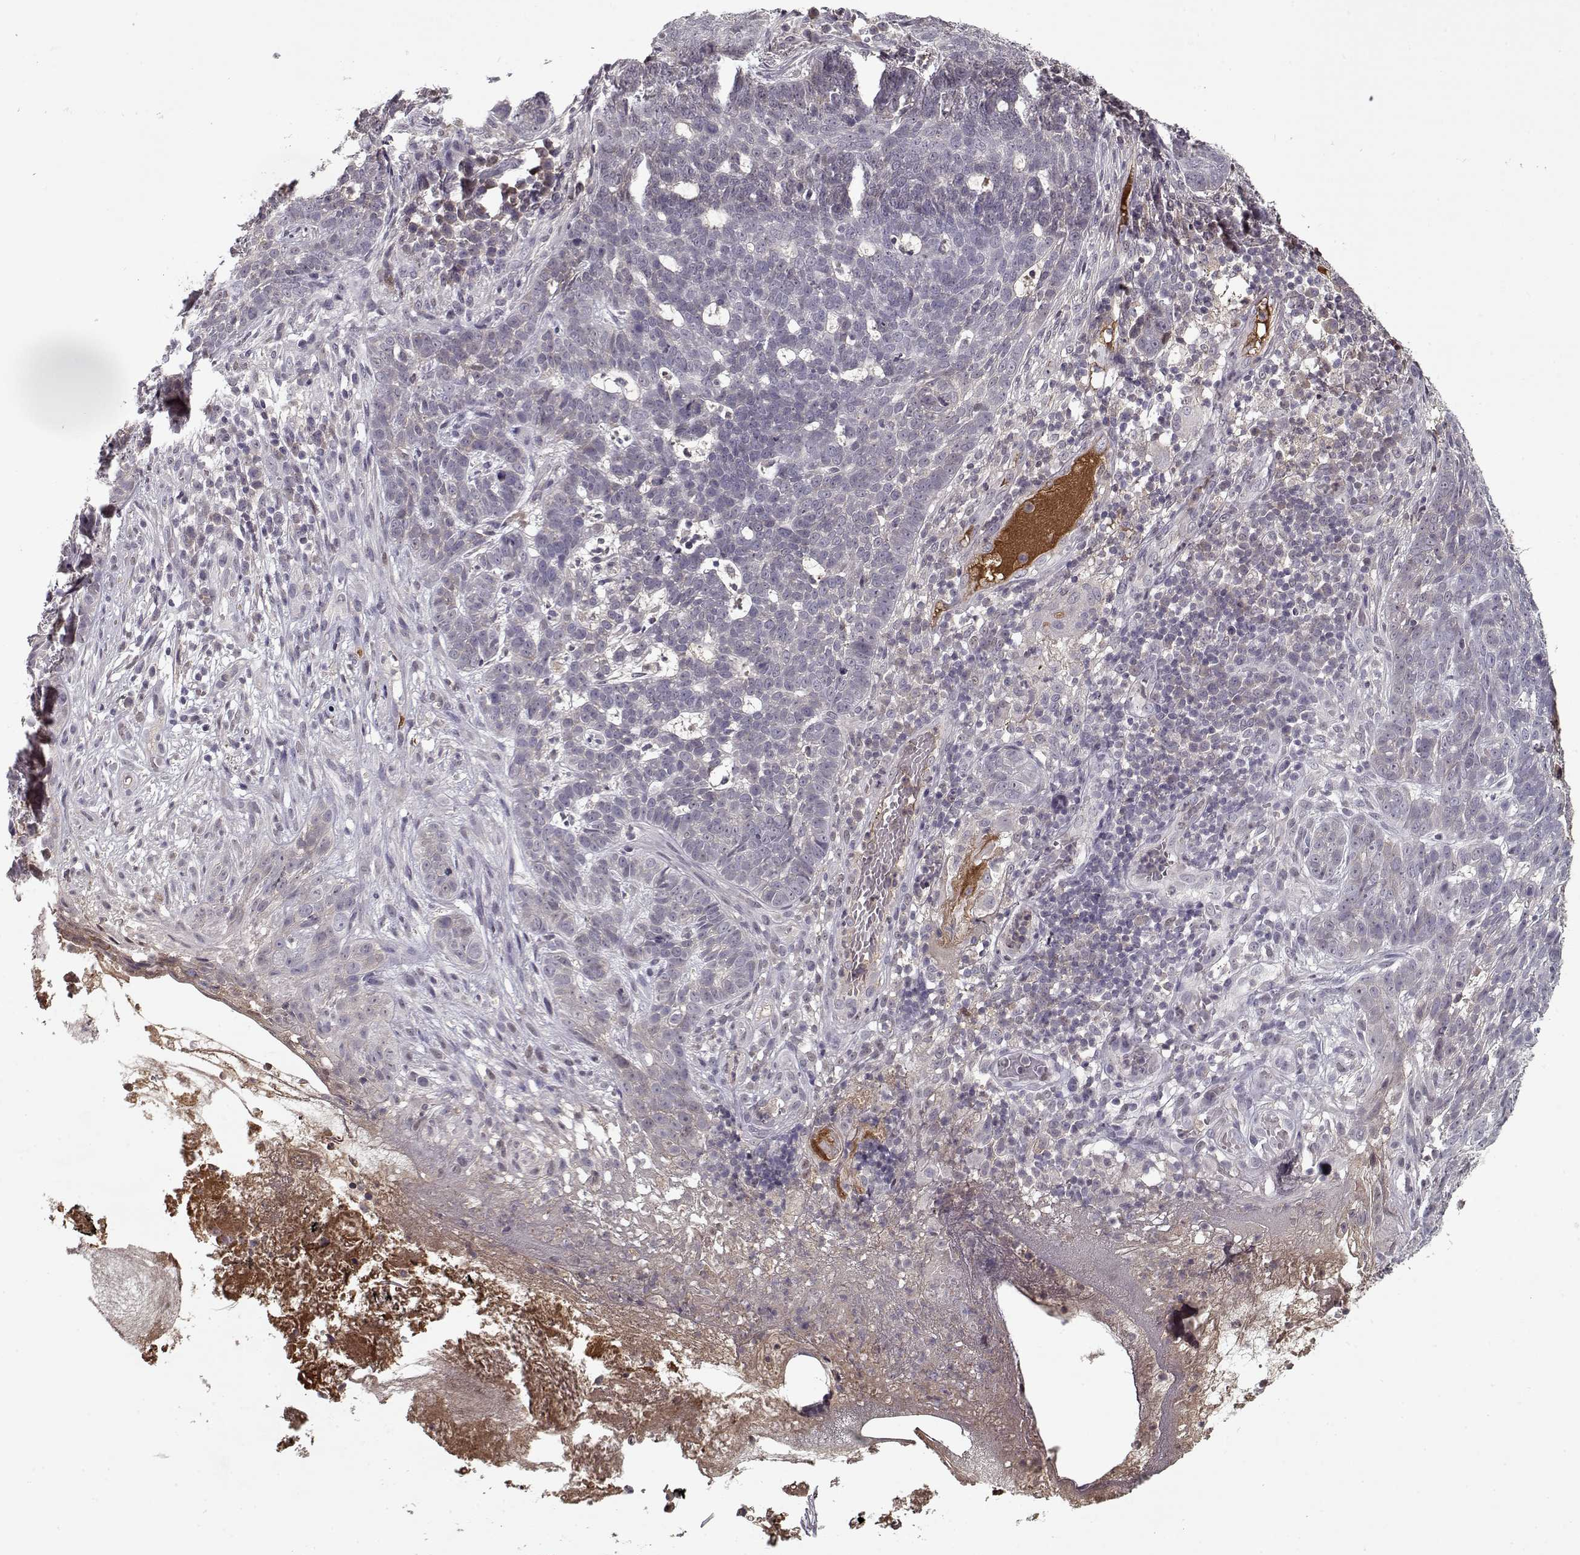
{"staining": {"intensity": "negative", "quantity": "none", "location": "none"}, "tissue": "skin cancer", "cell_type": "Tumor cells", "image_type": "cancer", "snomed": [{"axis": "morphology", "description": "Basal cell carcinoma"}, {"axis": "topography", "description": "Skin"}], "caption": "Histopathology image shows no protein staining in tumor cells of skin basal cell carcinoma tissue. (Immunohistochemistry, brightfield microscopy, high magnification).", "gene": "AFM", "patient": {"sex": "female", "age": 69}}